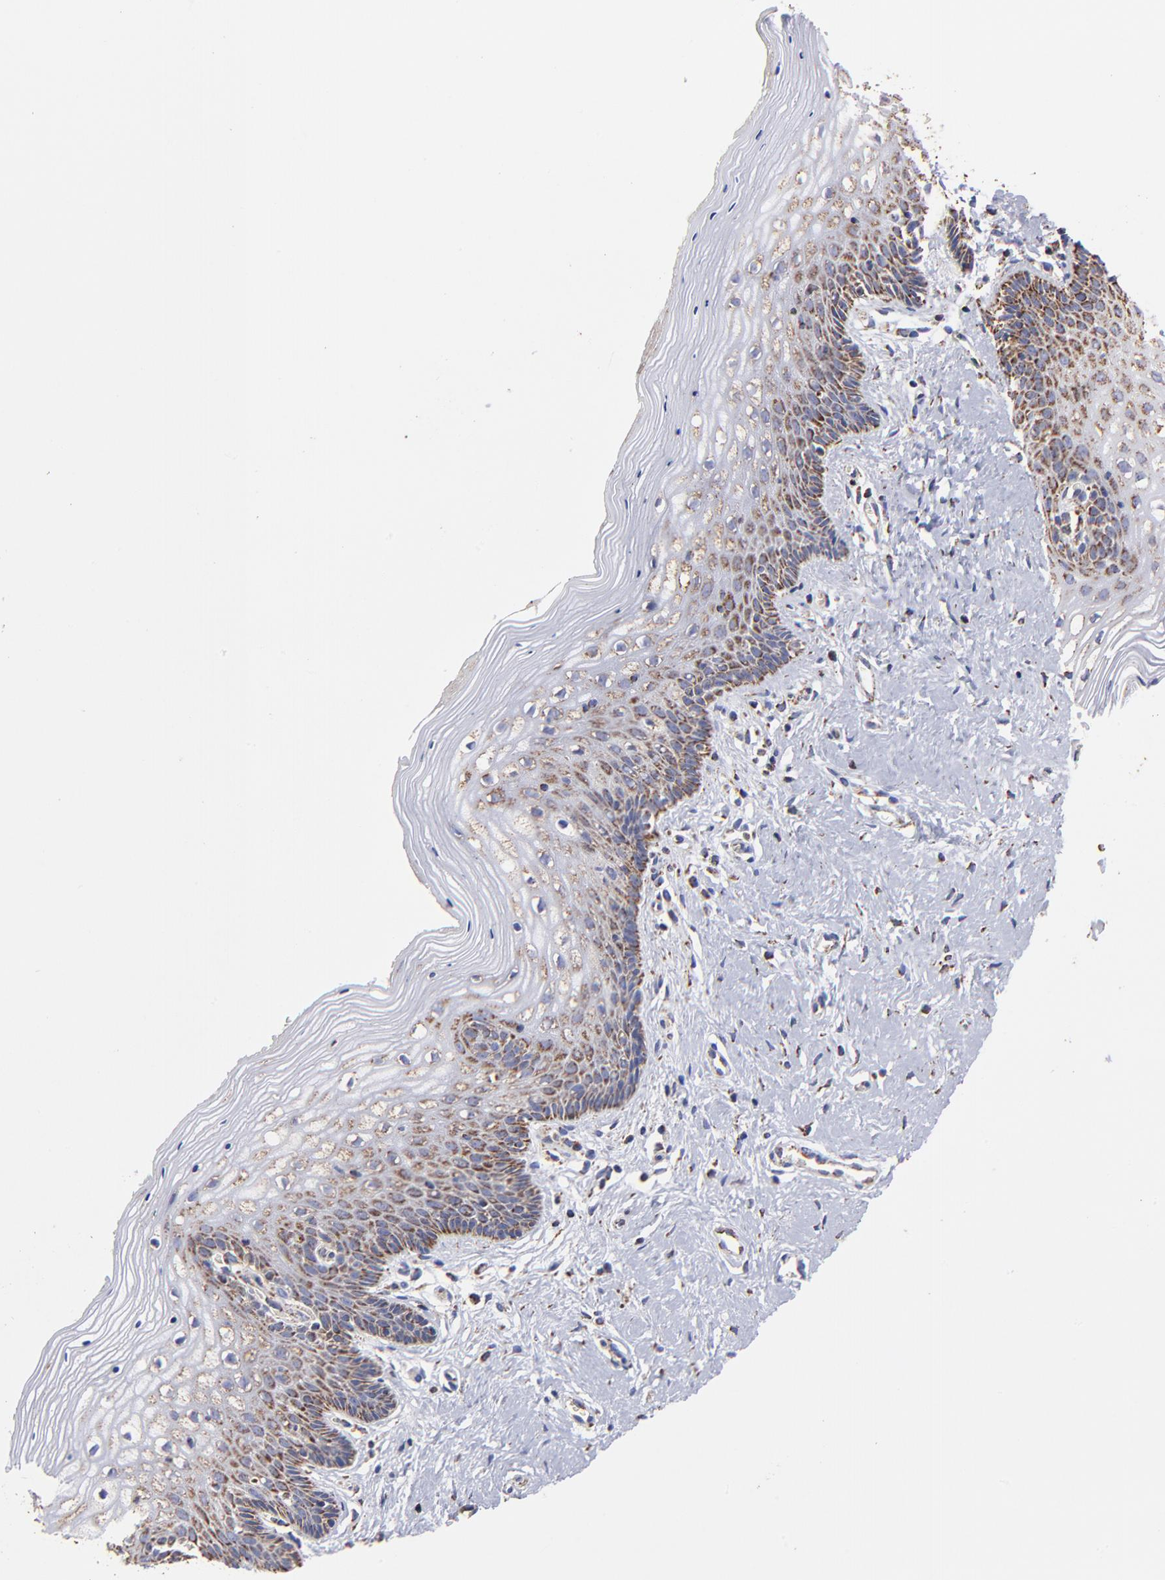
{"staining": {"intensity": "strong", "quantity": "25%-75%", "location": "cytoplasmic/membranous"}, "tissue": "vagina", "cell_type": "Squamous epithelial cells", "image_type": "normal", "snomed": [{"axis": "morphology", "description": "Normal tissue, NOS"}, {"axis": "topography", "description": "Vagina"}], "caption": "Immunohistochemical staining of unremarkable human vagina displays high levels of strong cytoplasmic/membranous positivity in approximately 25%-75% of squamous epithelial cells. (DAB = brown stain, brightfield microscopy at high magnification).", "gene": "PHB1", "patient": {"sex": "female", "age": 46}}